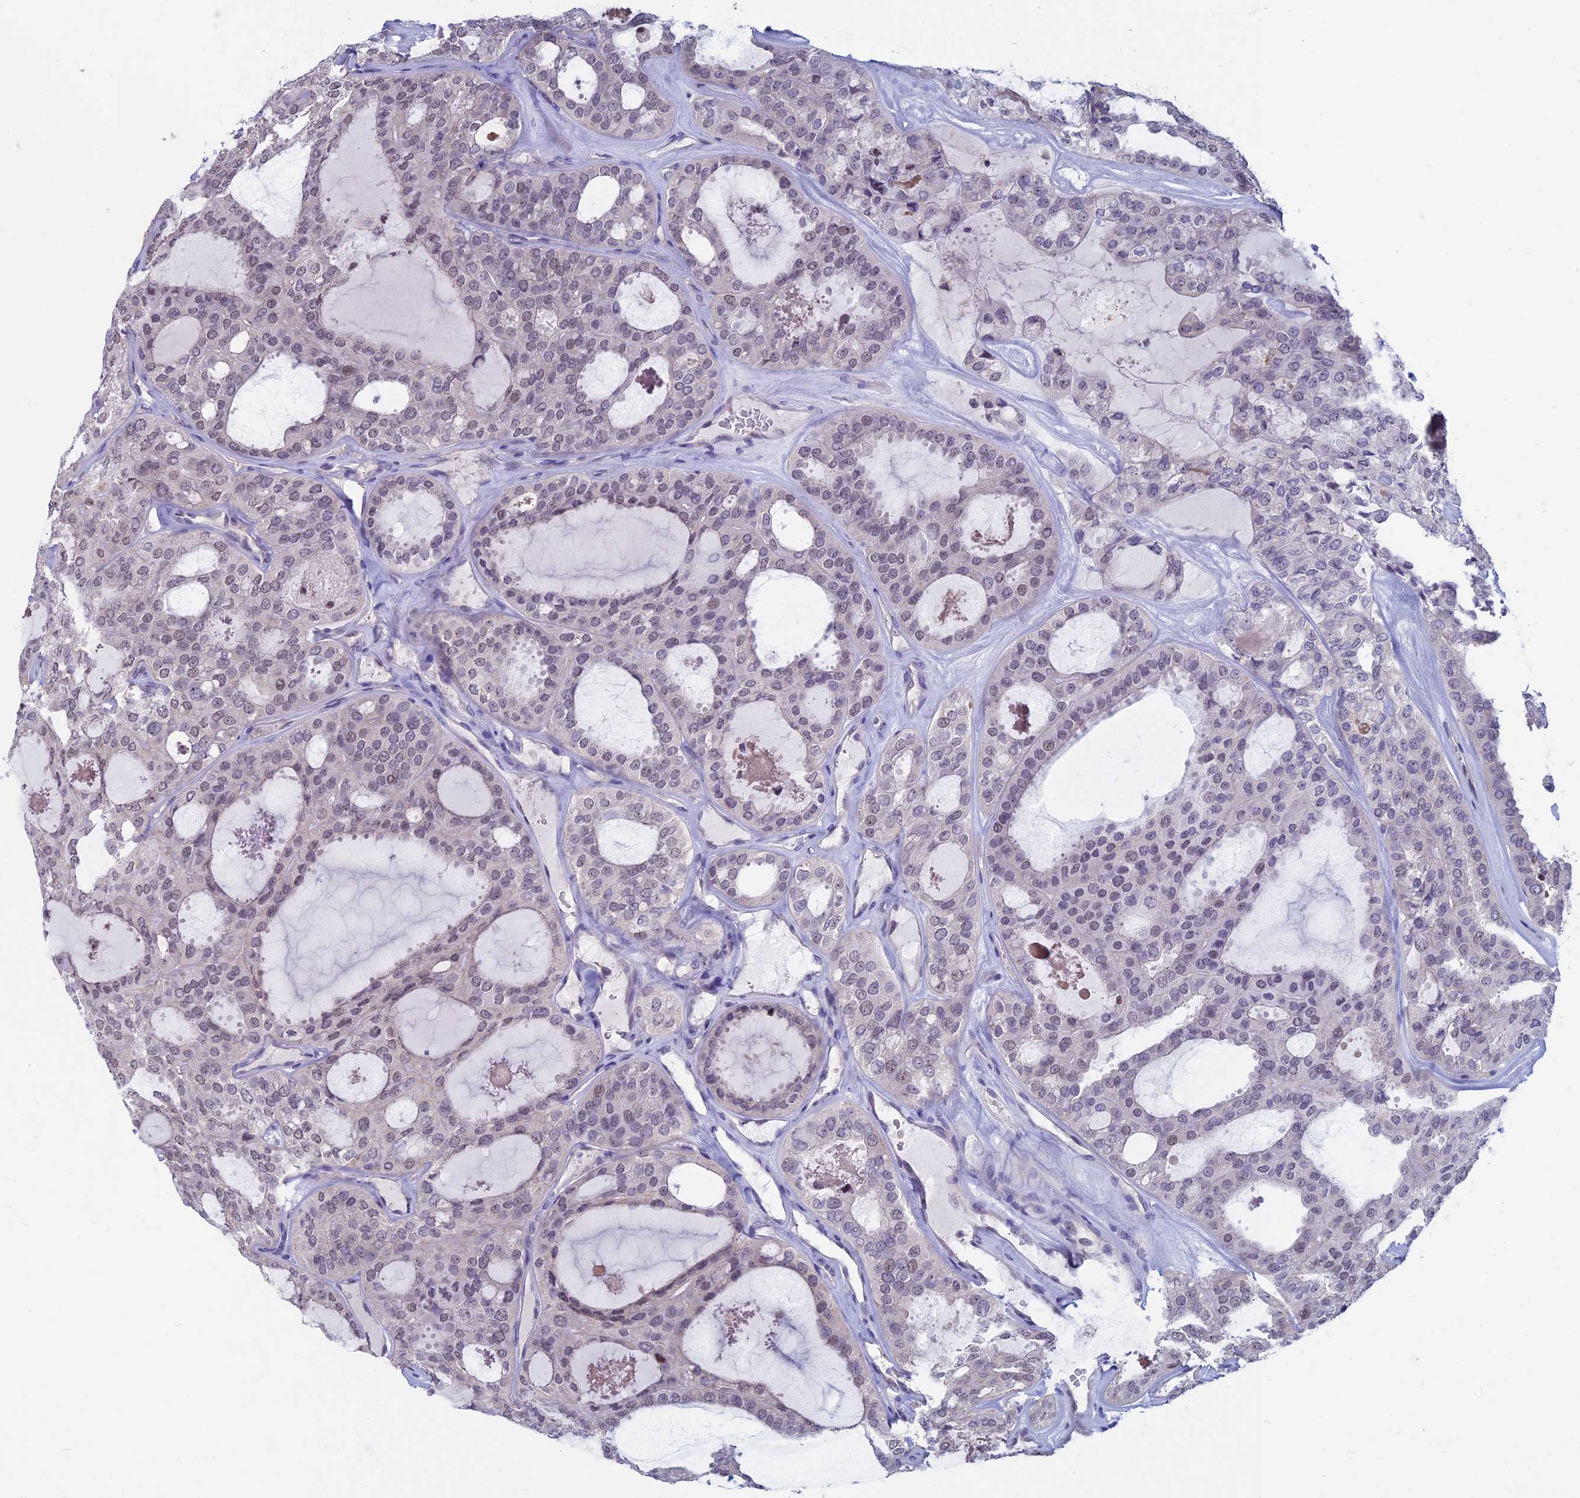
{"staining": {"intensity": "weak", "quantity": "25%-75%", "location": "nuclear"}, "tissue": "thyroid cancer", "cell_type": "Tumor cells", "image_type": "cancer", "snomed": [{"axis": "morphology", "description": "Follicular adenoma carcinoma, NOS"}, {"axis": "topography", "description": "Thyroid gland"}], "caption": "Immunohistochemical staining of thyroid follicular adenoma carcinoma demonstrates low levels of weak nuclear positivity in about 25%-75% of tumor cells. (DAB (3,3'-diaminobenzidine) IHC, brown staining for protein, blue staining for nuclei).", "gene": "SPIRE1", "patient": {"sex": "male", "age": 75}}